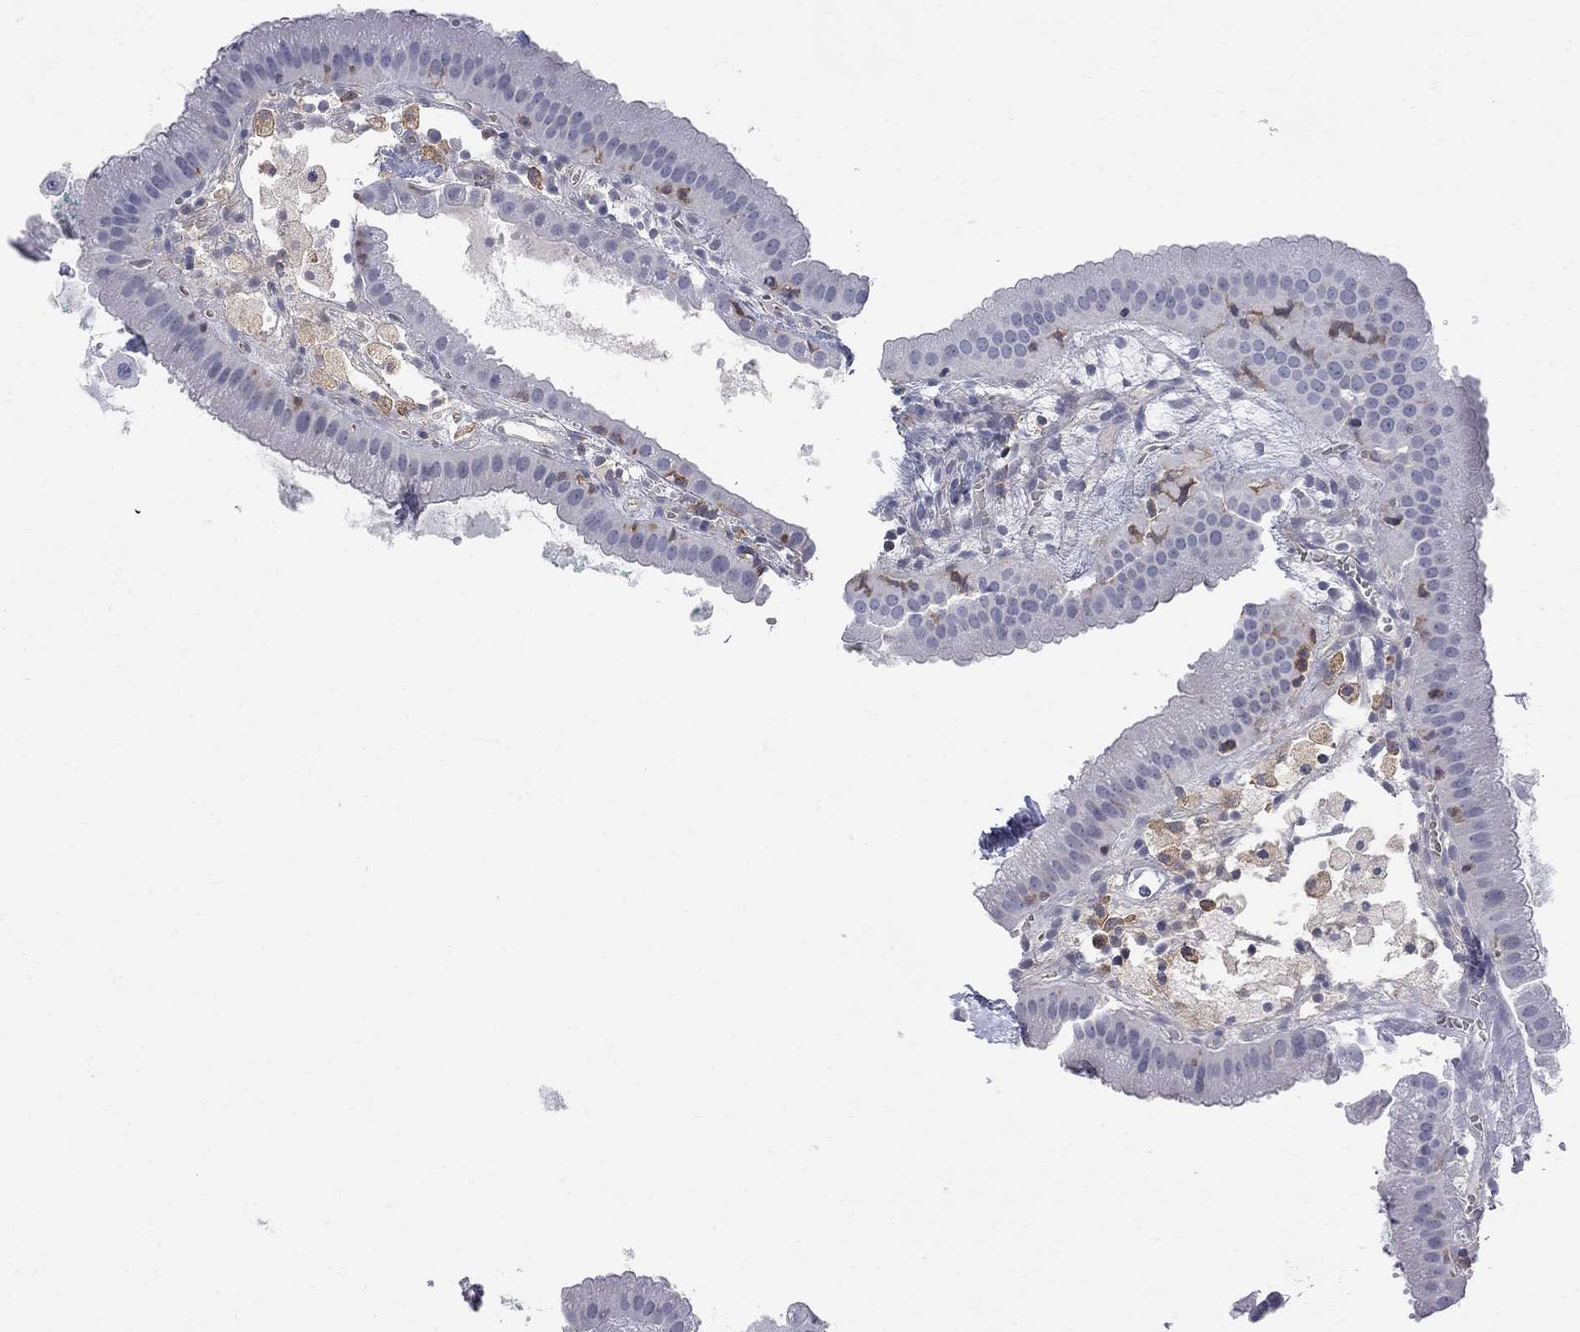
{"staining": {"intensity": "negative", "quantity": "none", "location": "none"}, "tissue": "gallbladder", "cell_type": "Glandular cells", "image_type": "normal", "snomed": [{"axis": "morphology", "description": "Normal tissue, NOS"}, {"axis": "topography", "description": "Gallbladder"}], "caption": "The IHC micrograph has no significant positivity in glandular cells of gallbladder.", "gene": "ABI3", "patient": {"sex": "male", "age": 67}}